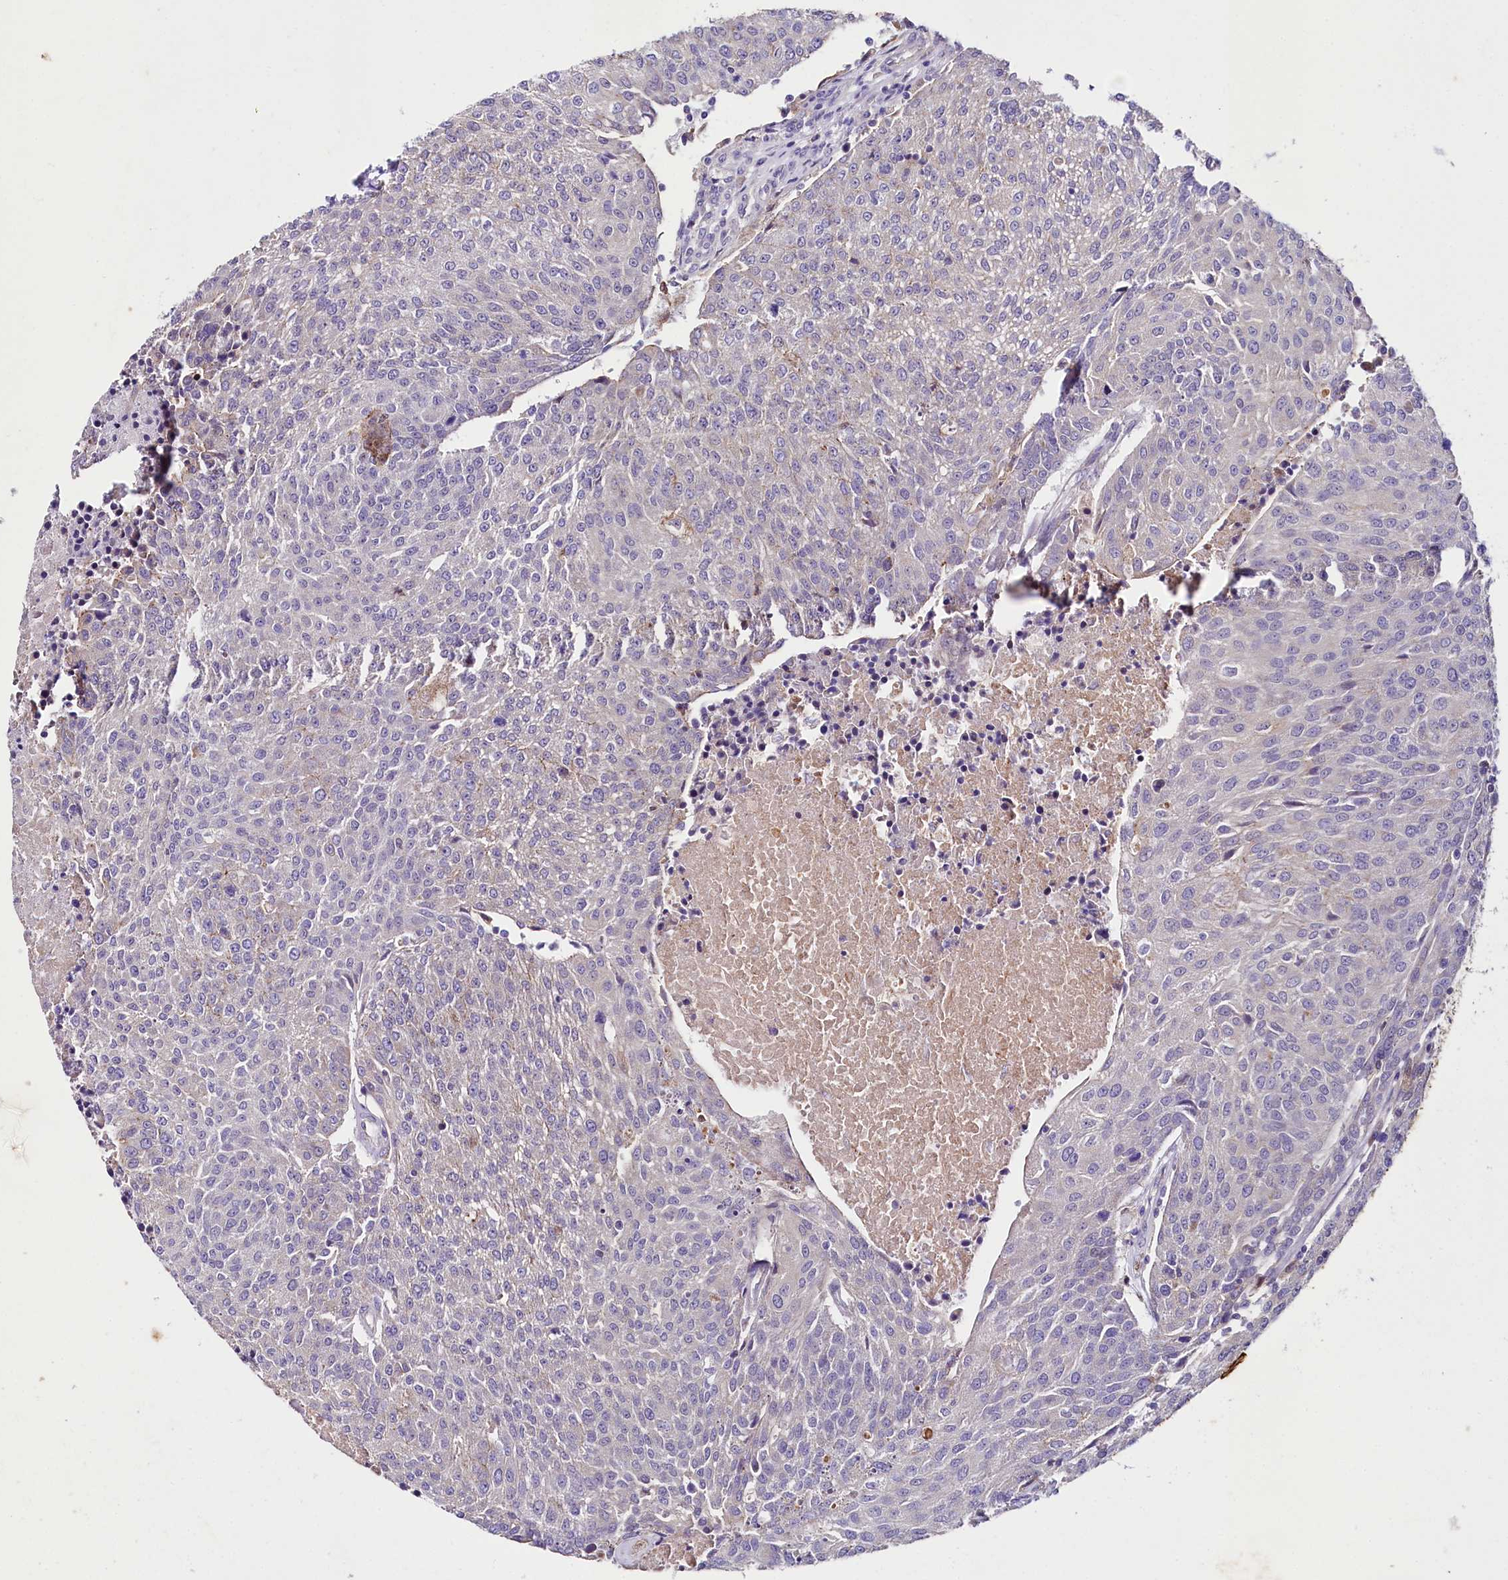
{"staining": {"intensity": "negative", "quantity": "none", "location": "none"}, "tissue": "urothelial cancer", "cell_type": "Tumor cells", "image_type": "cancer", "snomed": [{"axis": "morphology", "description": "Urothelial carcinoma, High grade"}, {"axis": "topography", "description": "Urinary bladder"}], "caption": "Immunohistochemistry micrograph of human urothelial cancer stained for a protein (brown), which shows no expression in tumor cells.", "gene": "SACM1L", "patient": {"sex": "female", "age": 85}}